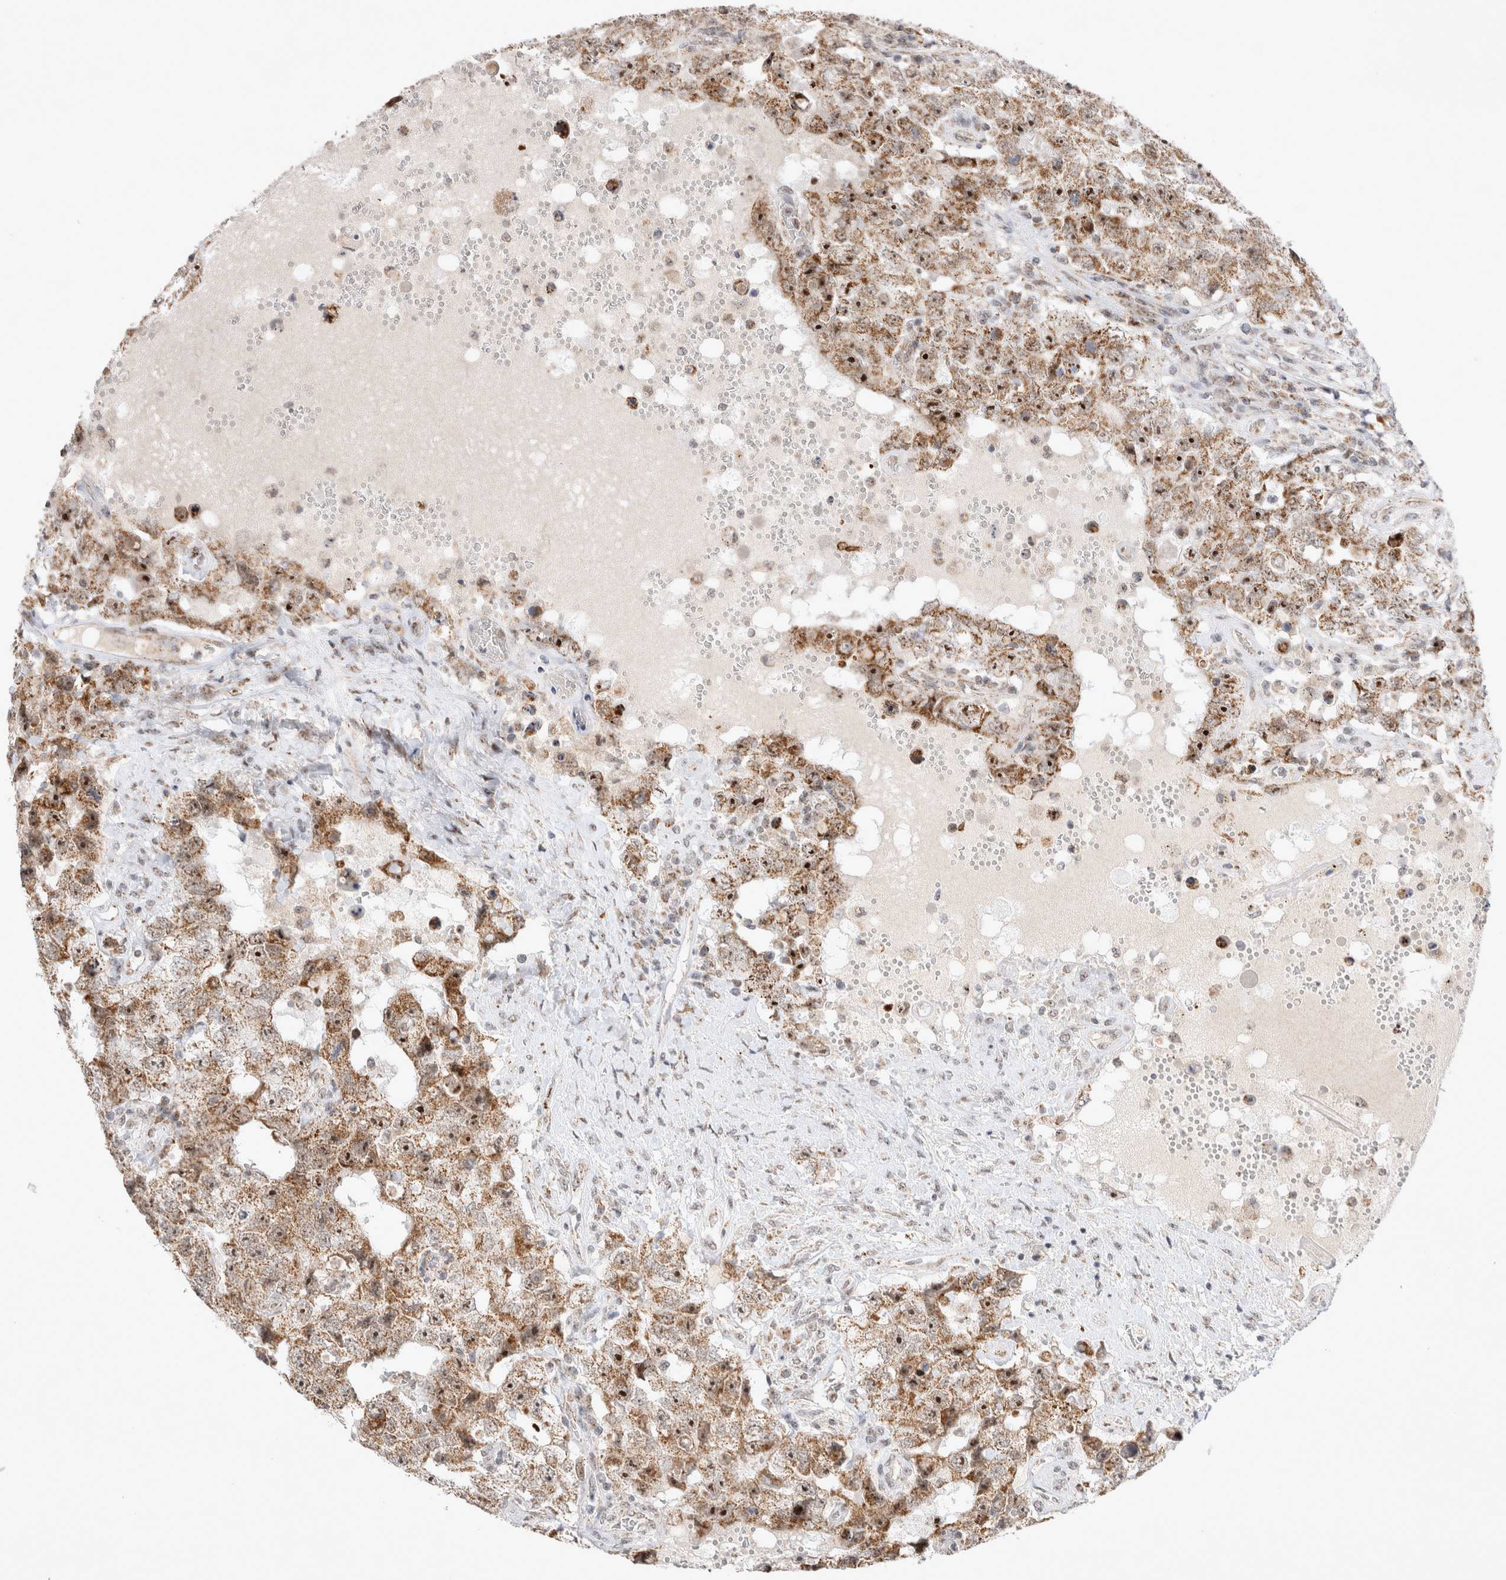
{"staining": {"intensity": "moderate", "quantity": ">75%", "location": "cytoplasmic/membranous,nuclear"}, "tissue": "testis cancer", "cell_type": "Tumor cells", "image_type": "cancer", "snomed": [{"axis": "morphology", "description": "Carcinoma, Embryonal, NOS"}, {"axis": "topography", "description": "Testis"}], "caption": "The immunohistochemical stain labels moderate cytoplasmic/membranous and nuclear expression in tumor cells of embryonal carcinoma (testis) tissue. The staining was performed using DAB, with brown indicating positive protein expression. Nuclei are stained blue with hematoxylin.", "gene": "MRPL37", "patient": {"sex": "male", "age": 26}}